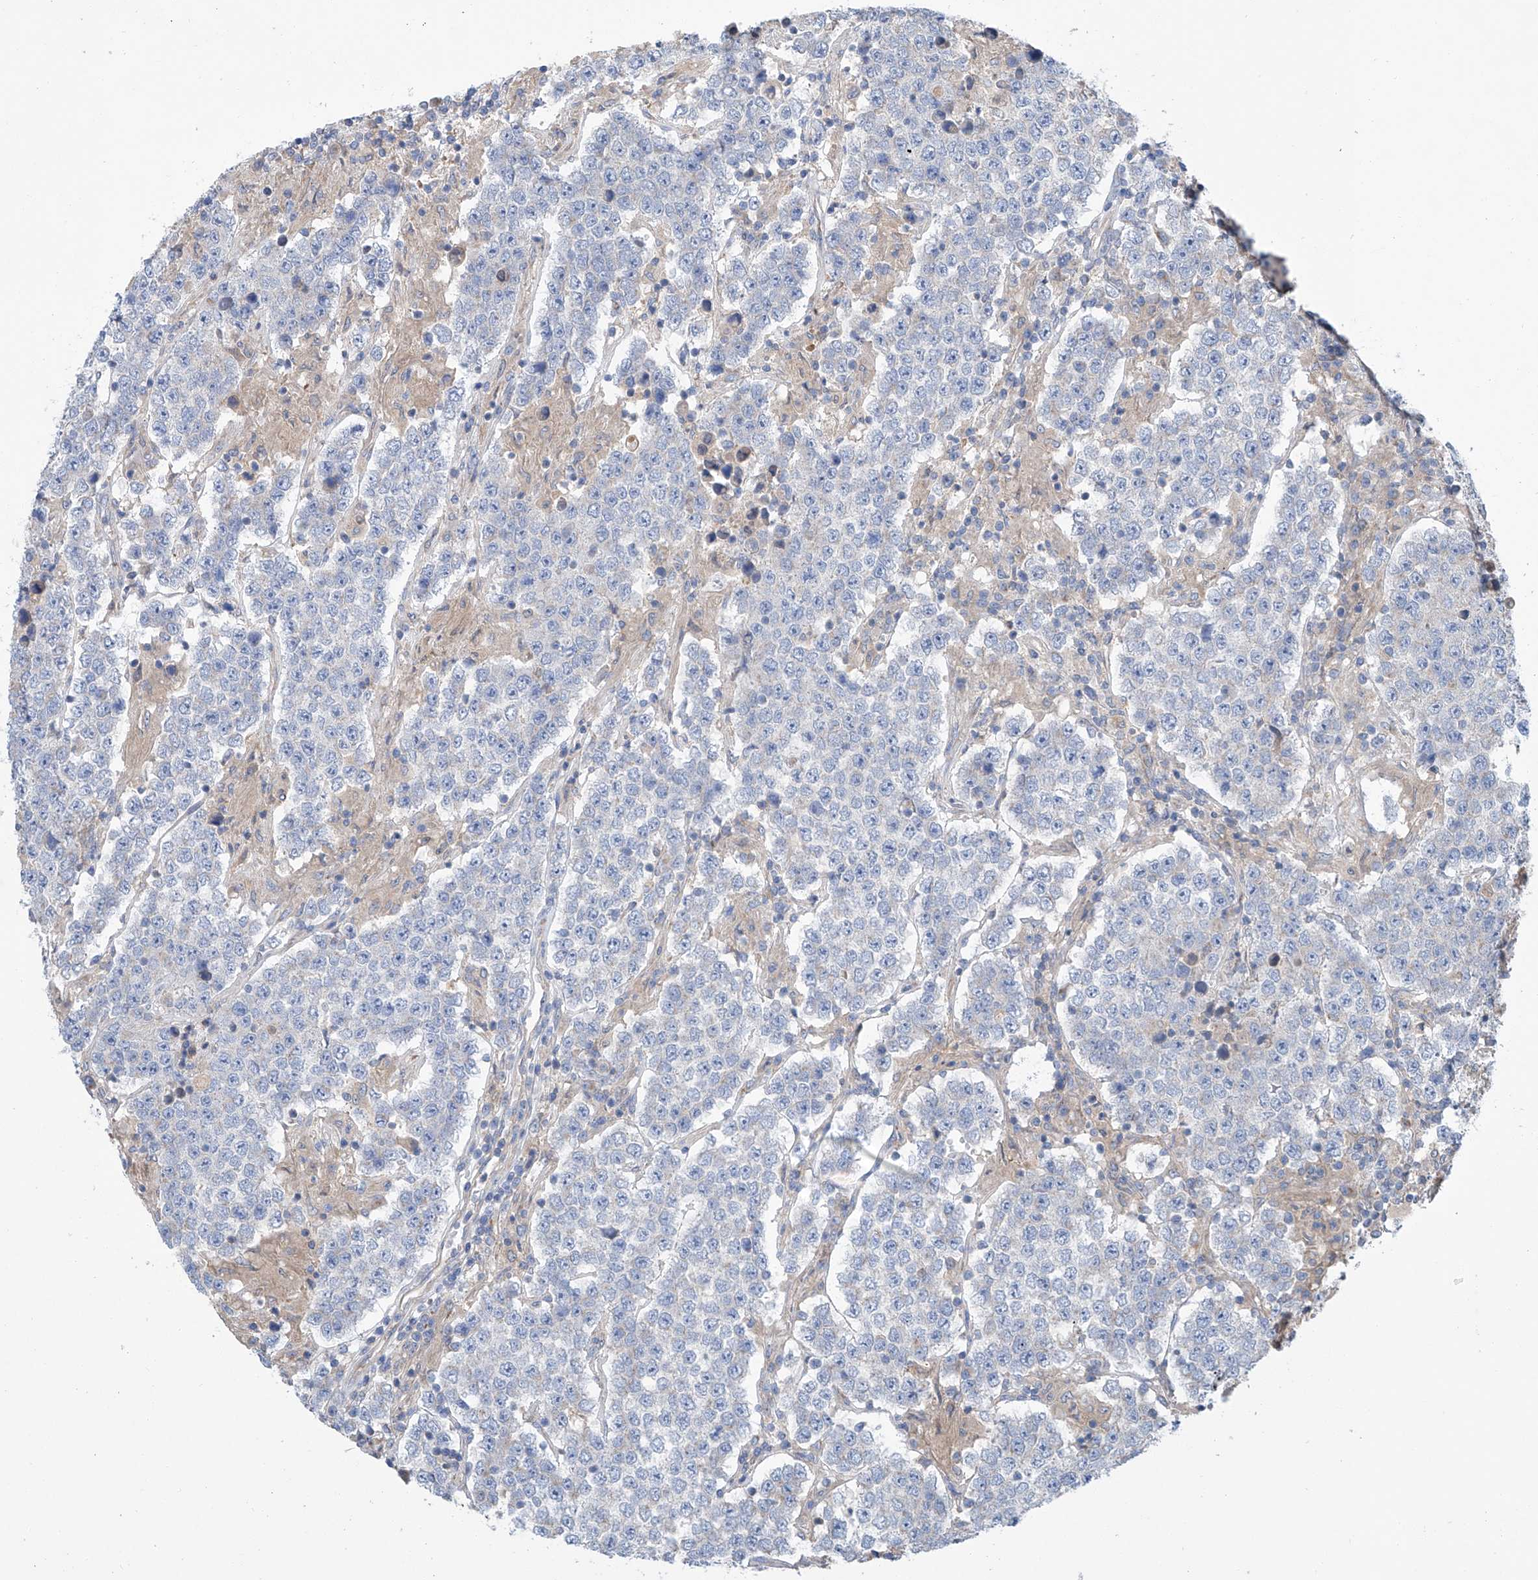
{"staining": {"intensity": "negative", "quantity": "none", "location": "none"}, "tissue": "testis cancer", "cell_type": "Tumor cells", "image_type": "cancer", "snomed": [{"axis": "morphology", "description": "Normal tissue, NOS"}, {"axis": "morphology", "description": "Urothelial carcinoma, High grade"}, {"axis": "morphology", "description": "Seminoma, NOS"}, {"axis": "morphology", "description": "Carcinoma, Embryonal, NOS"}, {"axis": "topography", "description": "Urinary bladder"}, {"axis": "topography", "description": "Testis"}], "caption": "Immunohistochemical staining of human seminoma (testis) shows no significant expression in tumor cells.", "gene": "SLC22A7", "patient": {"sex": "male", "age": 41}}